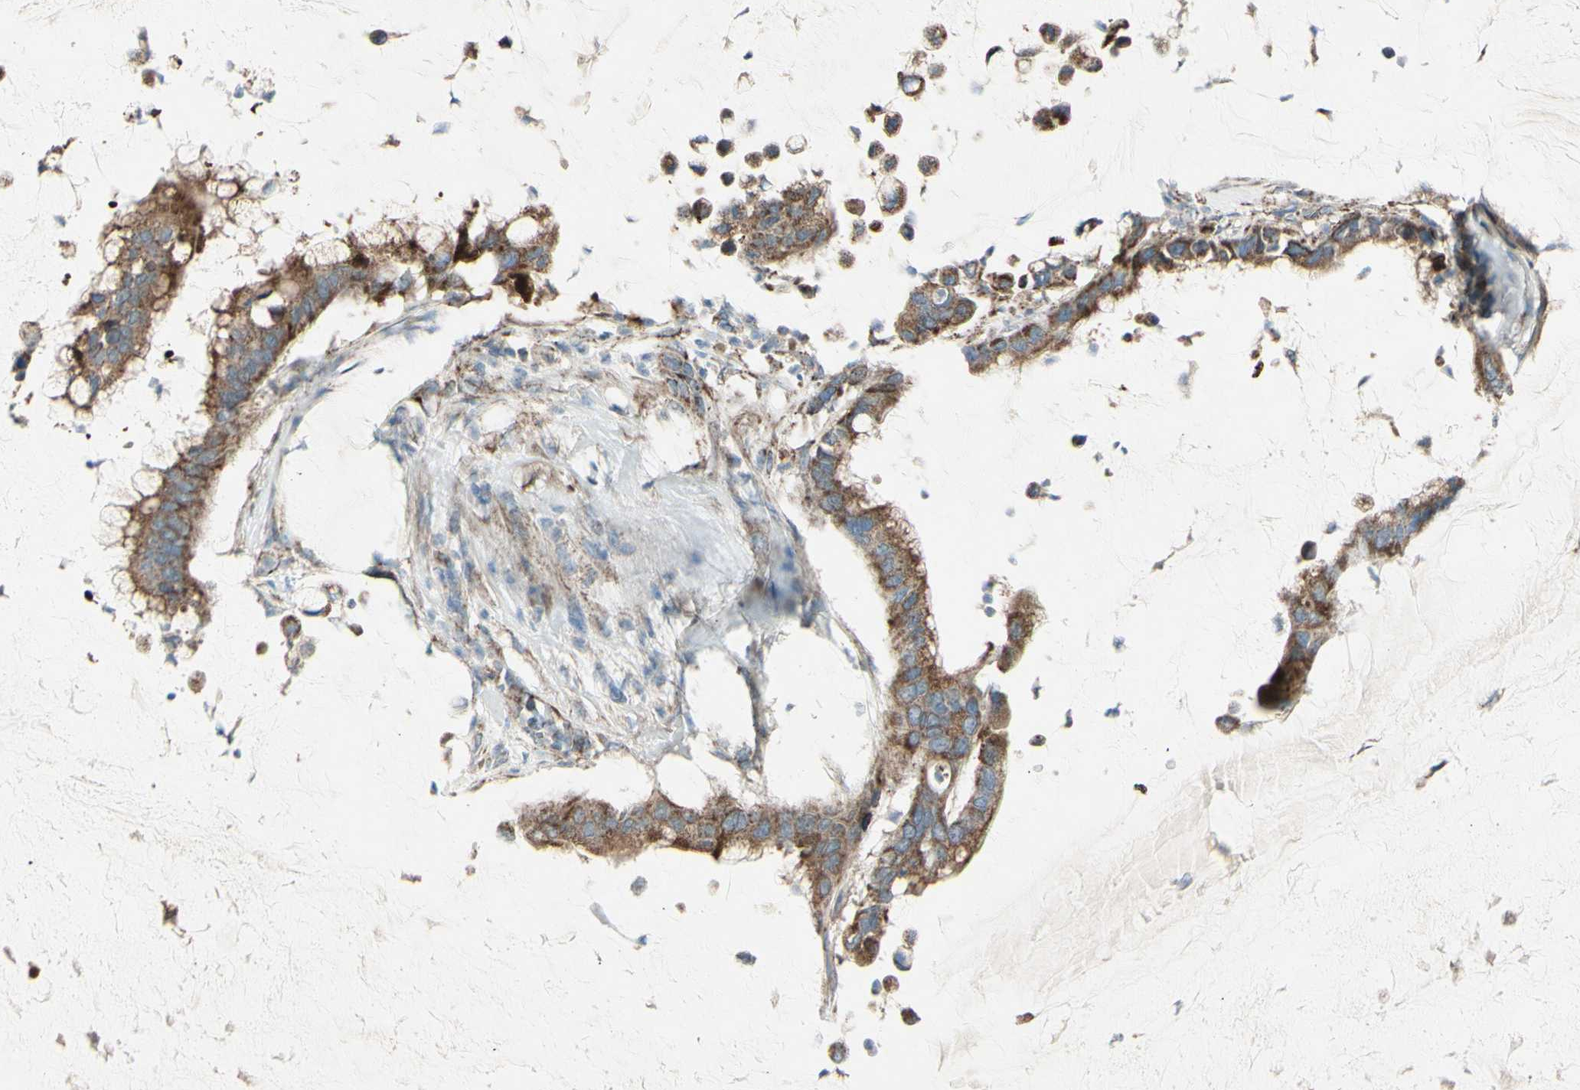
{"staining": {"intensity": "strong", "quantity": ">75%", "location": "cytoplasmic/membranous"}, "tissue": "pancreatic cancer", "cell_type": "Tumor cells", "image_type": "cancer", "snomed": [{"axis": "morphology", "description": "Adenocarcinoma, NOS"}, {"axis": "topography", "description": "Pancreas"}], "caption": "Protein staining shows strong cytoplasmic/membranous expression in approximately >75% of tumor cells in adenocarcinoma (pancreatic).", "gene": "RHOT1", "patient": {"sex": "male", "age": 41}}